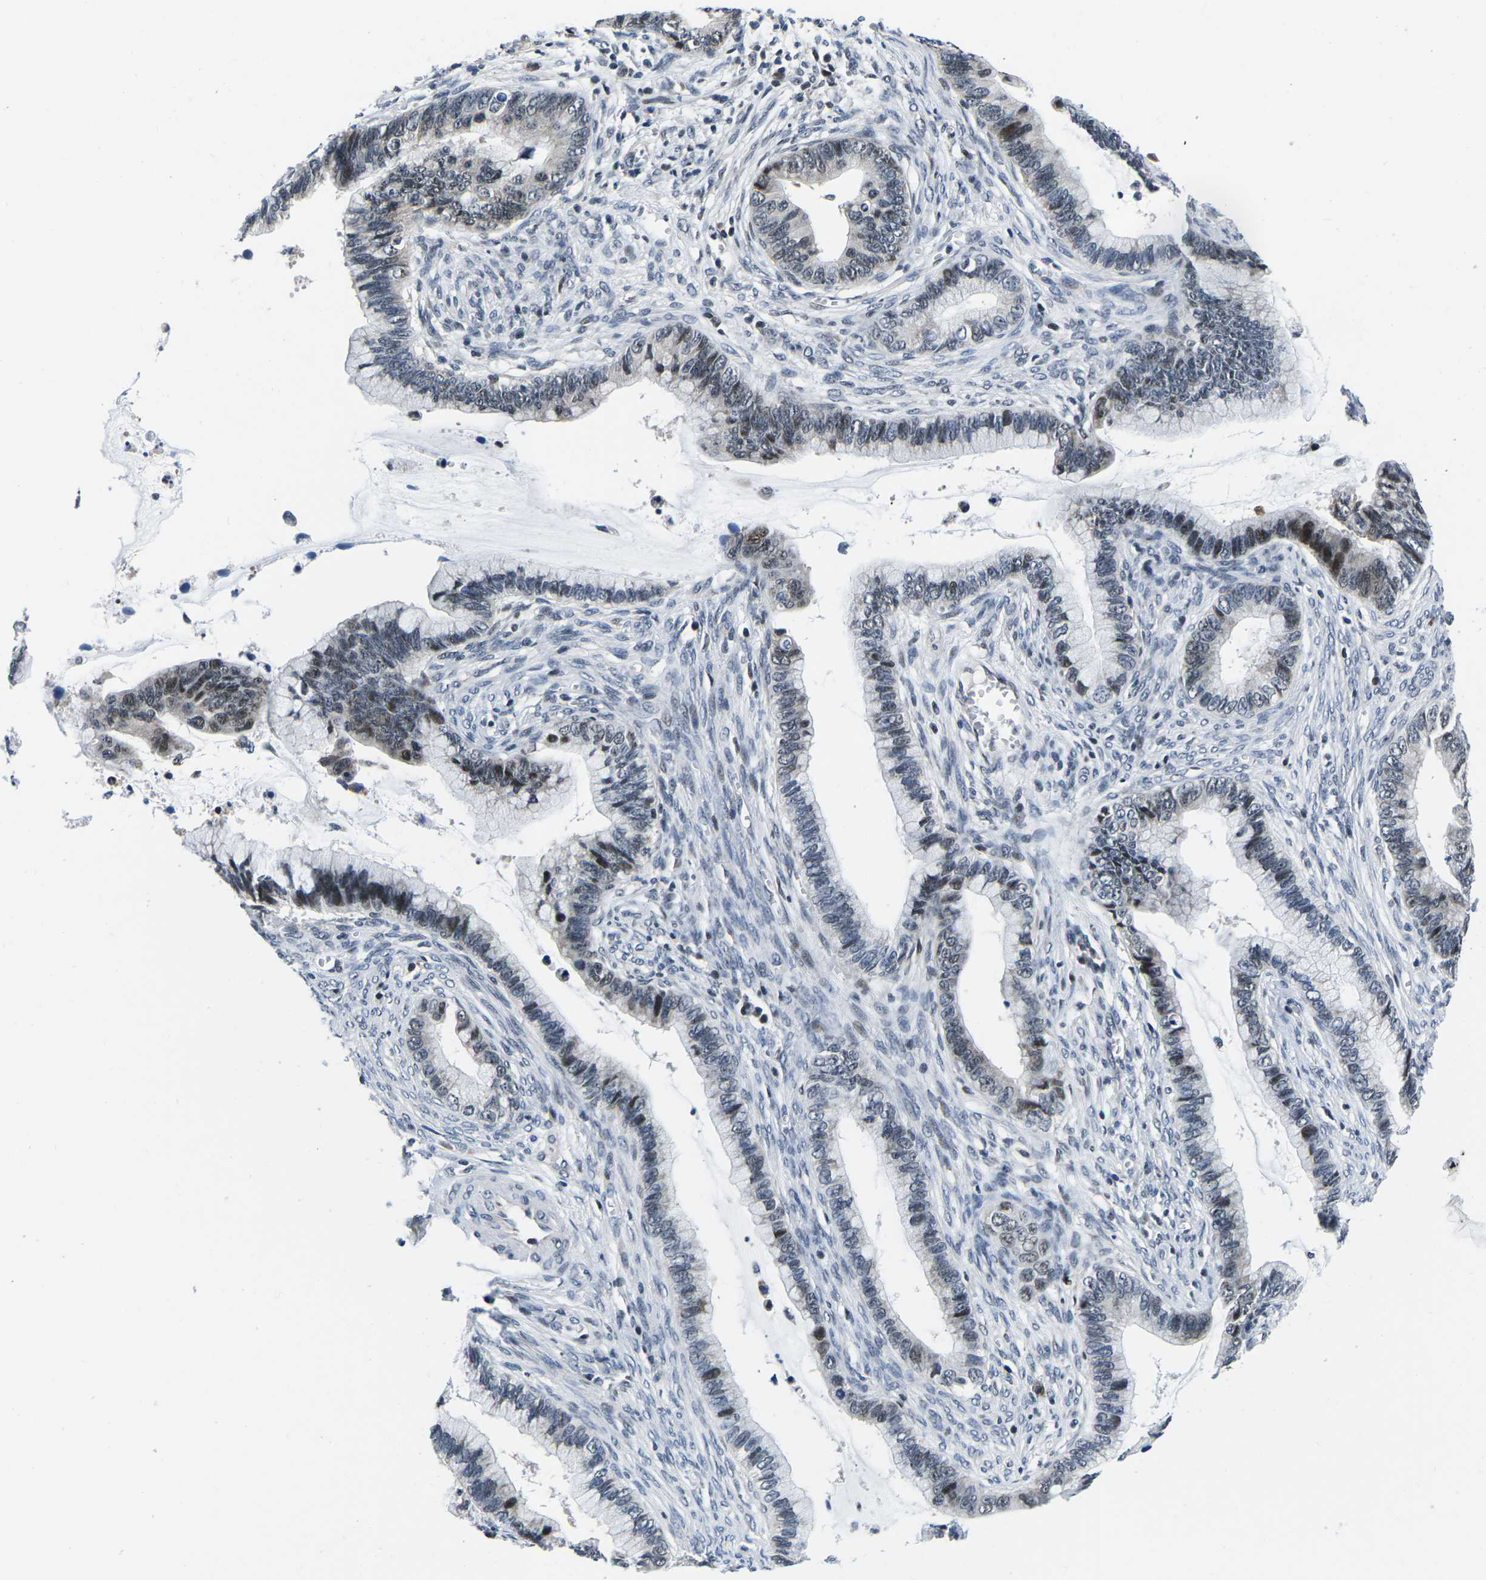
{"staining": {"intensity": "moderate", "quantity": "25%-75%", "location": "nuclear"}, "tissue": "cervical cancer", "cell_type": "Tumor cells", "image_type": "cancer", "snomed": [{"axis": "morphology", "description": "Adenocarcinoma, NOS"}, {"axis": "topography", "description": "Cervix"}], "caption": "This is a histology image of immunohistochemistry (IHC) staining of cervical cancer (adenocarcinoma), which shows moderate positivity in the nuclear of tumor cells.", "gene": "CDC73", "patient": {"sex": "female", "age": 44}}